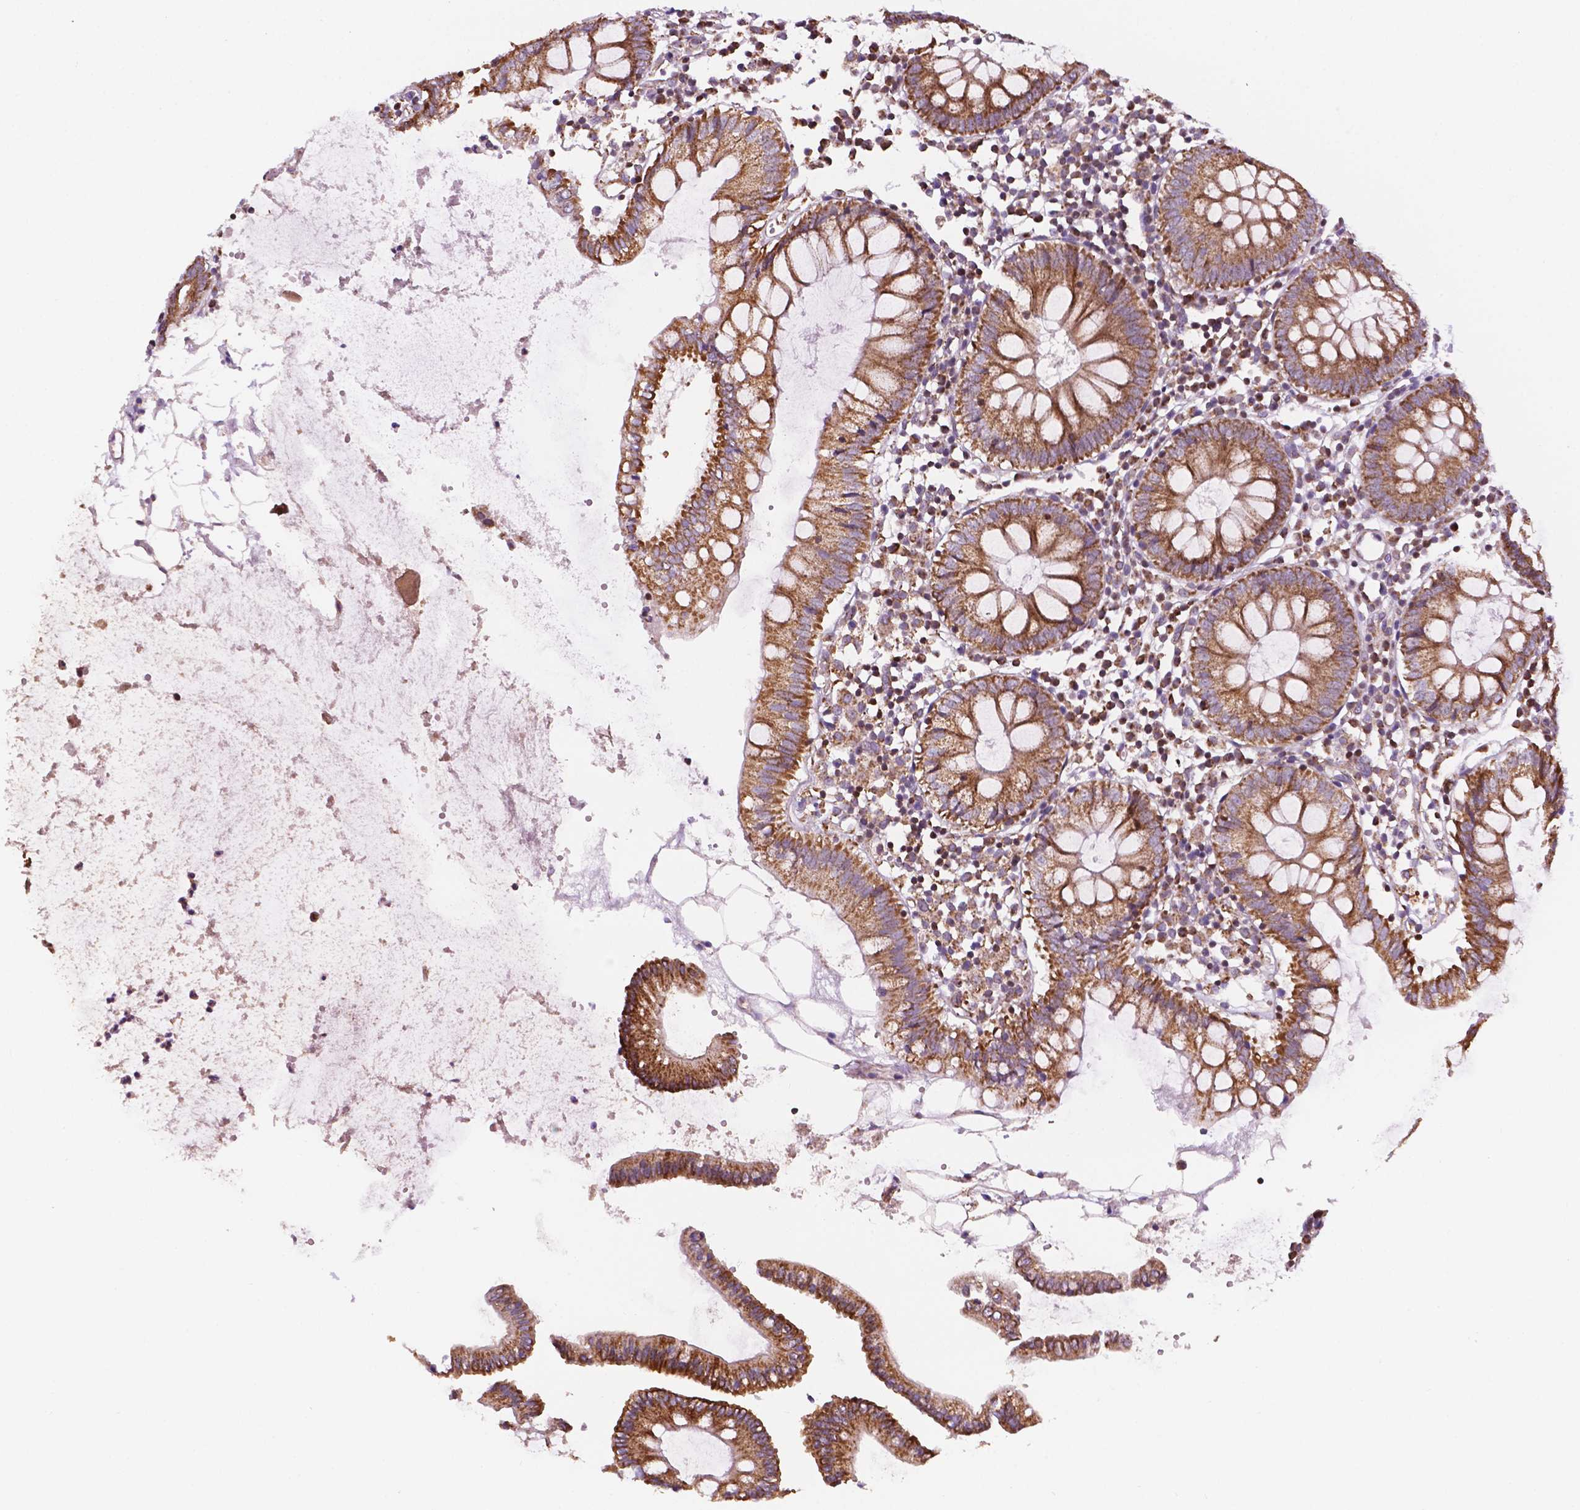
{"staining": {"intensity": "strong", "quantity": "<25%", "location": "cytoplasmic/membranous"}, "tissue": "colon", "cell_type": "Endothelial cells", "image_type": "normal", "snomed": [{"axis": "morphology", "description": "Normal tissue, NOS"}, {"axis": "morphology", "description": "Adenocarcinoma, NOS"}, {"axis": "topography", "description": "Colon"}], "caption": "Immunohistochemistry of normal human colon exhibits medium levels of strong cytoplasmic/membranous expression in approximately <25% of endothelial cells. (Brightfield microscopy of DAB IHC at high magnification).", "gene": "GEMIN4", "patient": {"sex": "male", "age": 83}}